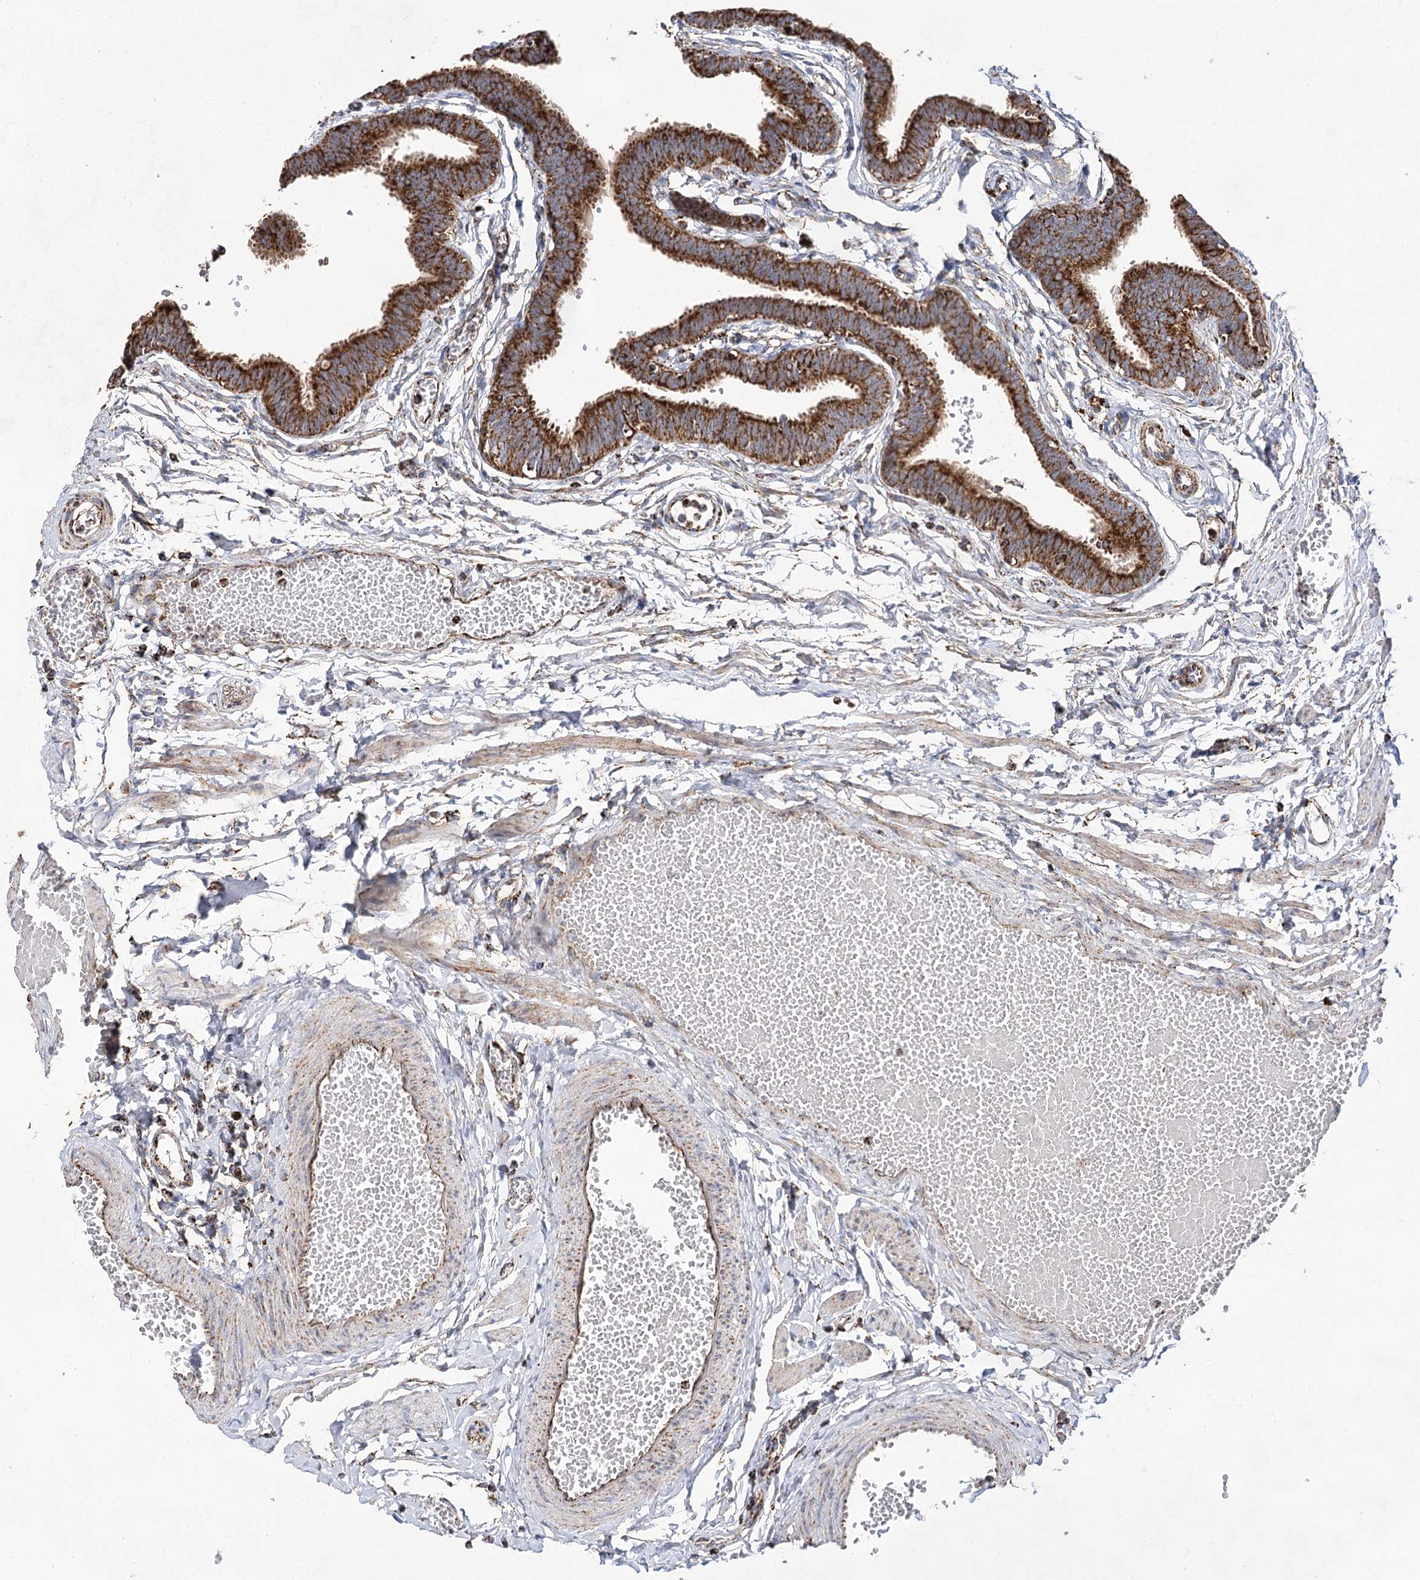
{"staining": {"intensity": "strong", "quantity": ">75%", "location": "cytoplasmic/membranous"}, "tissue": "fallopian tube", "cell_type": "Glandular cells", "image_type": "normal", "snomed": [{"axis": "morphology", "description": "Normal tissue, NOS"}, {"axis": "topography", "description": "Fallopian tube"}, {"axis": "topography", "description": "Ovary"}], "caption": "About >75% of glandular cells in unremarkable human fallopian tube reveal strong cytoplasmic/membranous protein positivity as visualized by brown immunohistochemical staining.", "gene": "NADK2", "patient": {"sex": "female", "age": 23}}